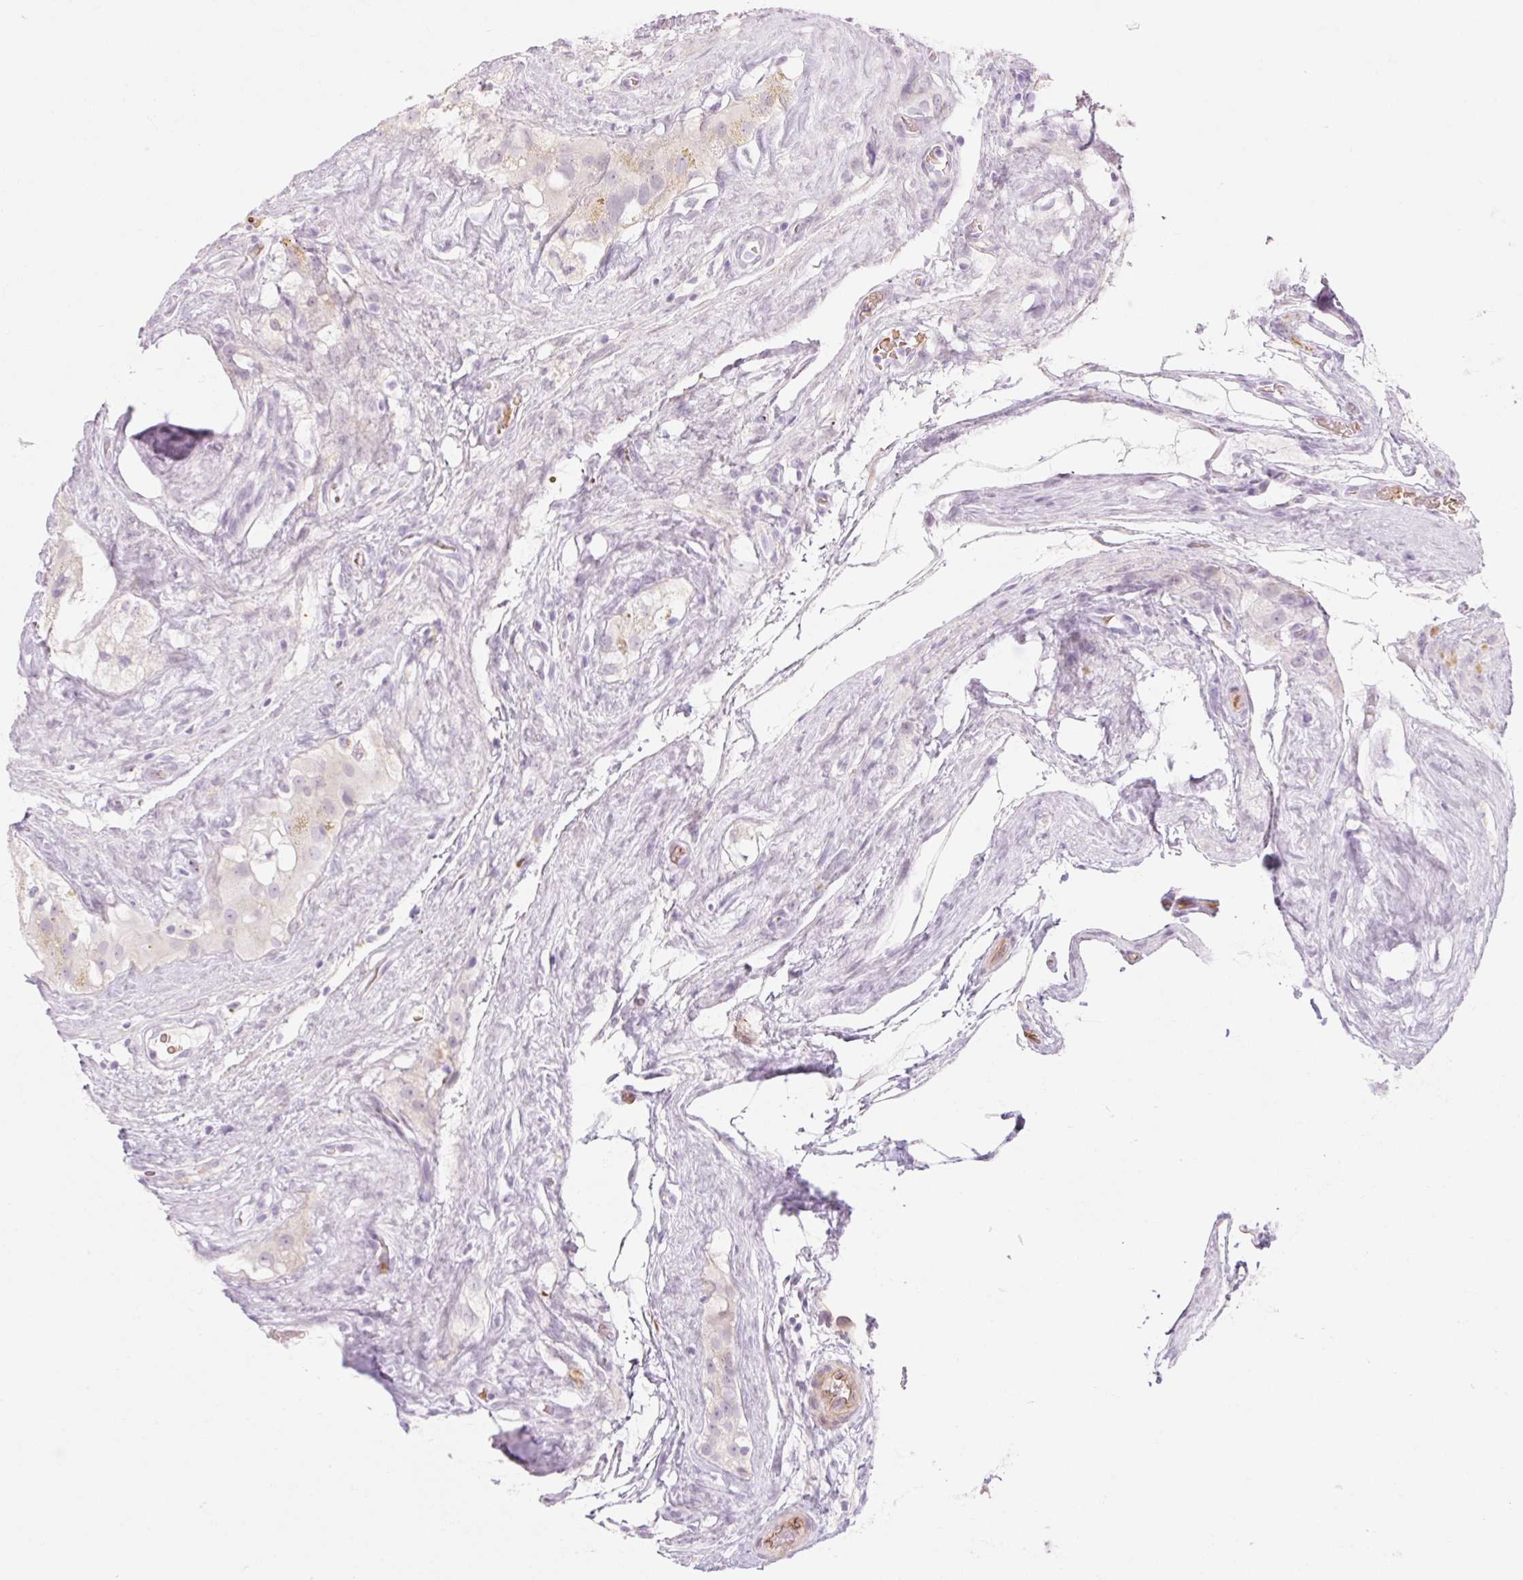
{"staining": {"intensity": "weak", "quantity": "<25%", "location": "cytoplasmic/membranous"}, "tissue": "testis cancer", "cell_type": "Tumor cells", "image_type": "cancer", "snomed": [{"axis": "morphology", "description": "Seminoma, NOS"}, {"axis": "topography", "description": "Testis"}], "caption": "DAB (3,3'-diaminobenzidine) immunohistochemical staining of testis cancer exhibits no significant expression in tumor cells.", "gene": "TAF1L", "patient": {"sex": "male", "age": 71}}